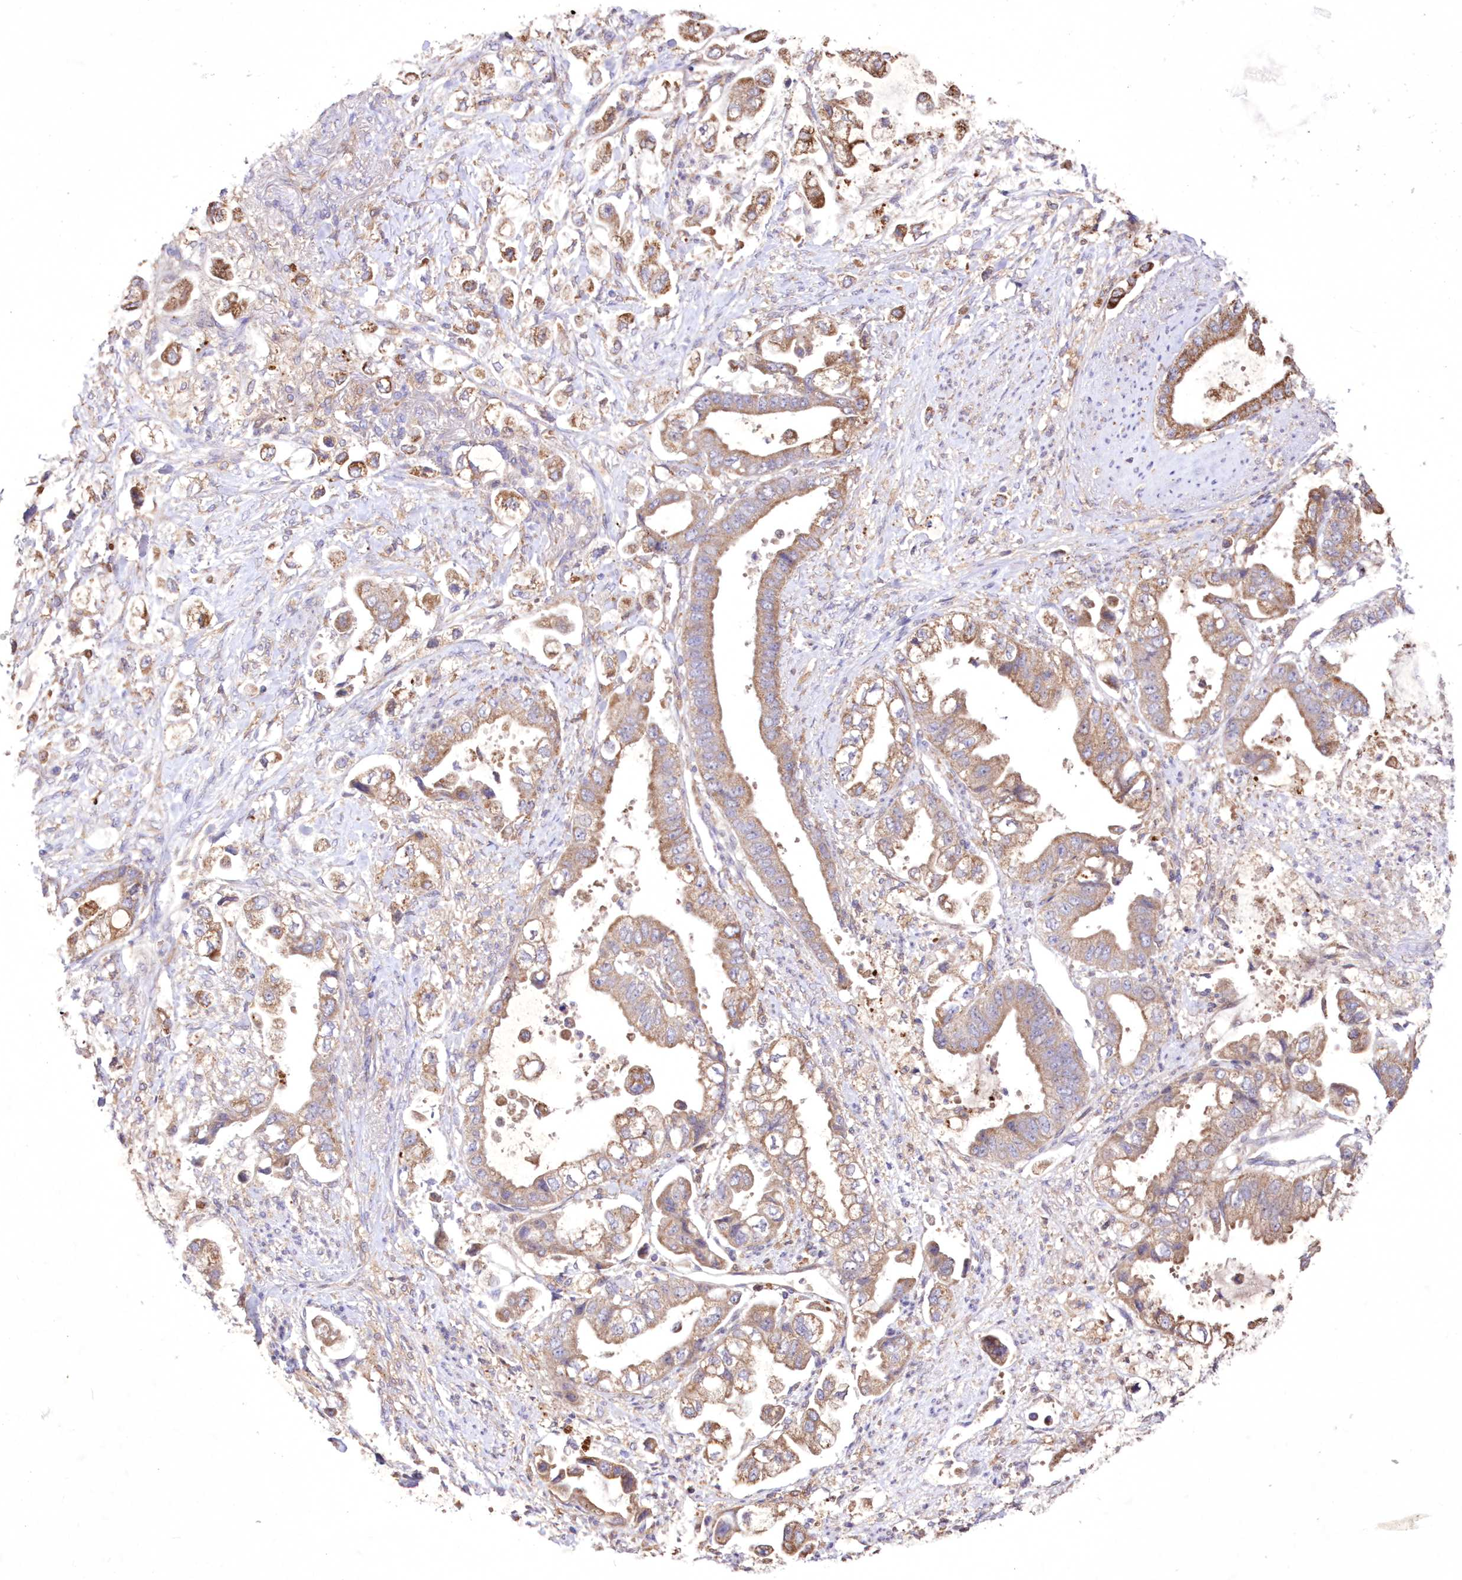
{"staining": {"intensity": "moderate", "quantity": ">75%", "location": "cytoplasmic/membranous"}, "tissue": "stomach cancer", "cell_type": "Tumor cells", "image_type": "cancer", "snomed": [{"axis": "morphology", "description": "Adenocarcinoma, NOS"}, {"axis": "topography", "description": "Stomach"}], "caption": "A medium amount of moderate cytoplasmic/membranous staining is appreciated in about >75% of tumor cells in adenocarcinoma (stomach) tissue.", "gene": "FCHO2", "patient": {"sex": "male", "age": 62}}